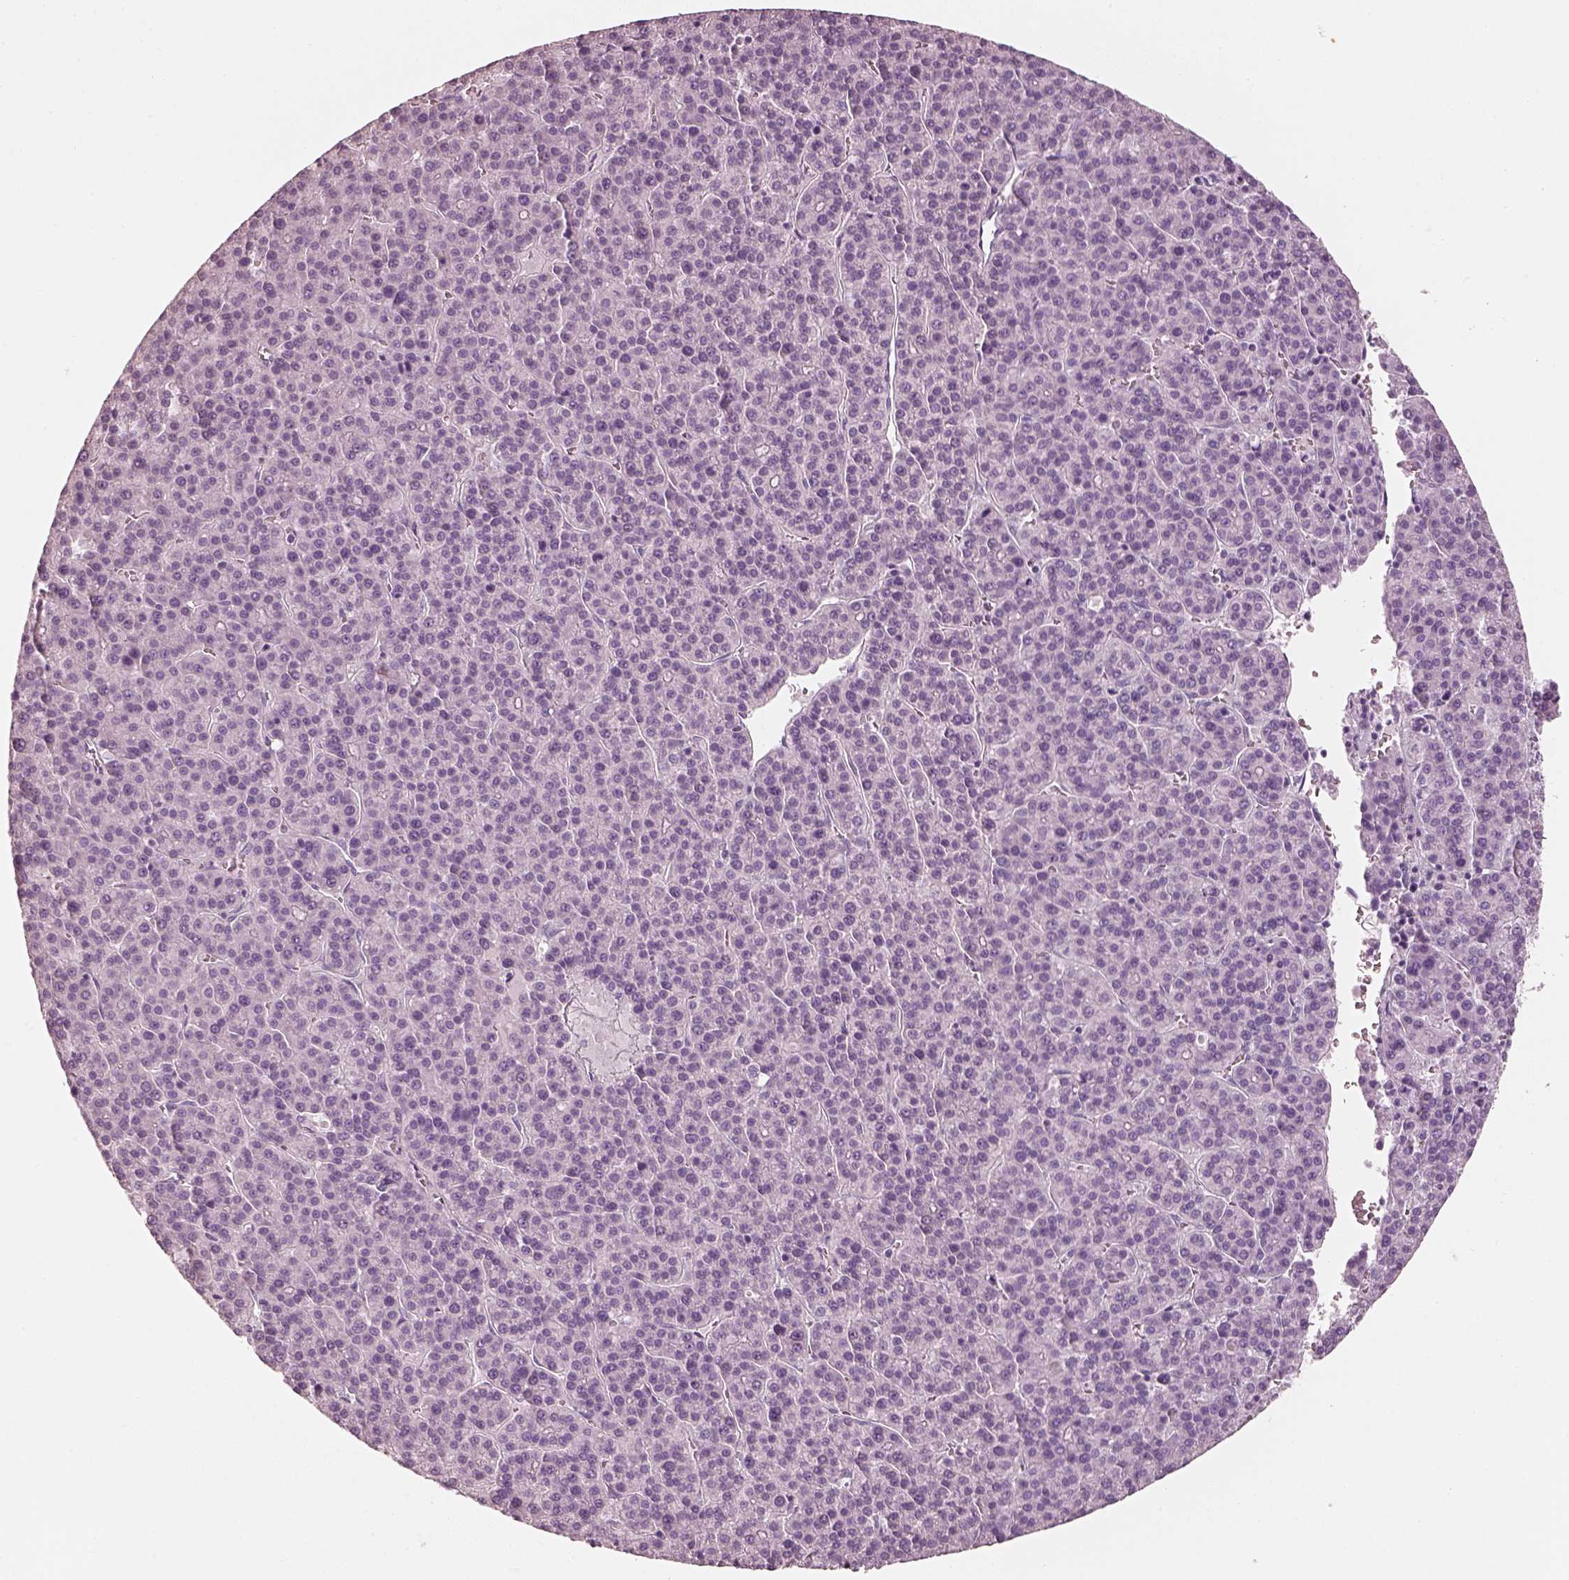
{"staining": {"intensity": "negative", "quantity": "none", "location": "none"}, "tissue": "liver cancer", "cell_type": "Tumor cells", "image_type": "cancer", "snomed": [{"axis": "morphology", "description": "Carcinoma, Hepatocellular, NOS"}, {"axis": "topography", "description": "Liver"}], "caption": "Histopathology image shows no significant protein expression in tumor cells of hepatocellular carcinoma (liver). The staining was performed using DAB (3,3'-diaminobenzidine) to visualize the protein expression in brown, while the nuclei were stained in blue with hematoxylin (Magnification: 20x).", "gene": "R3HDML", "patient": {"sex": "female", "age": 58}}